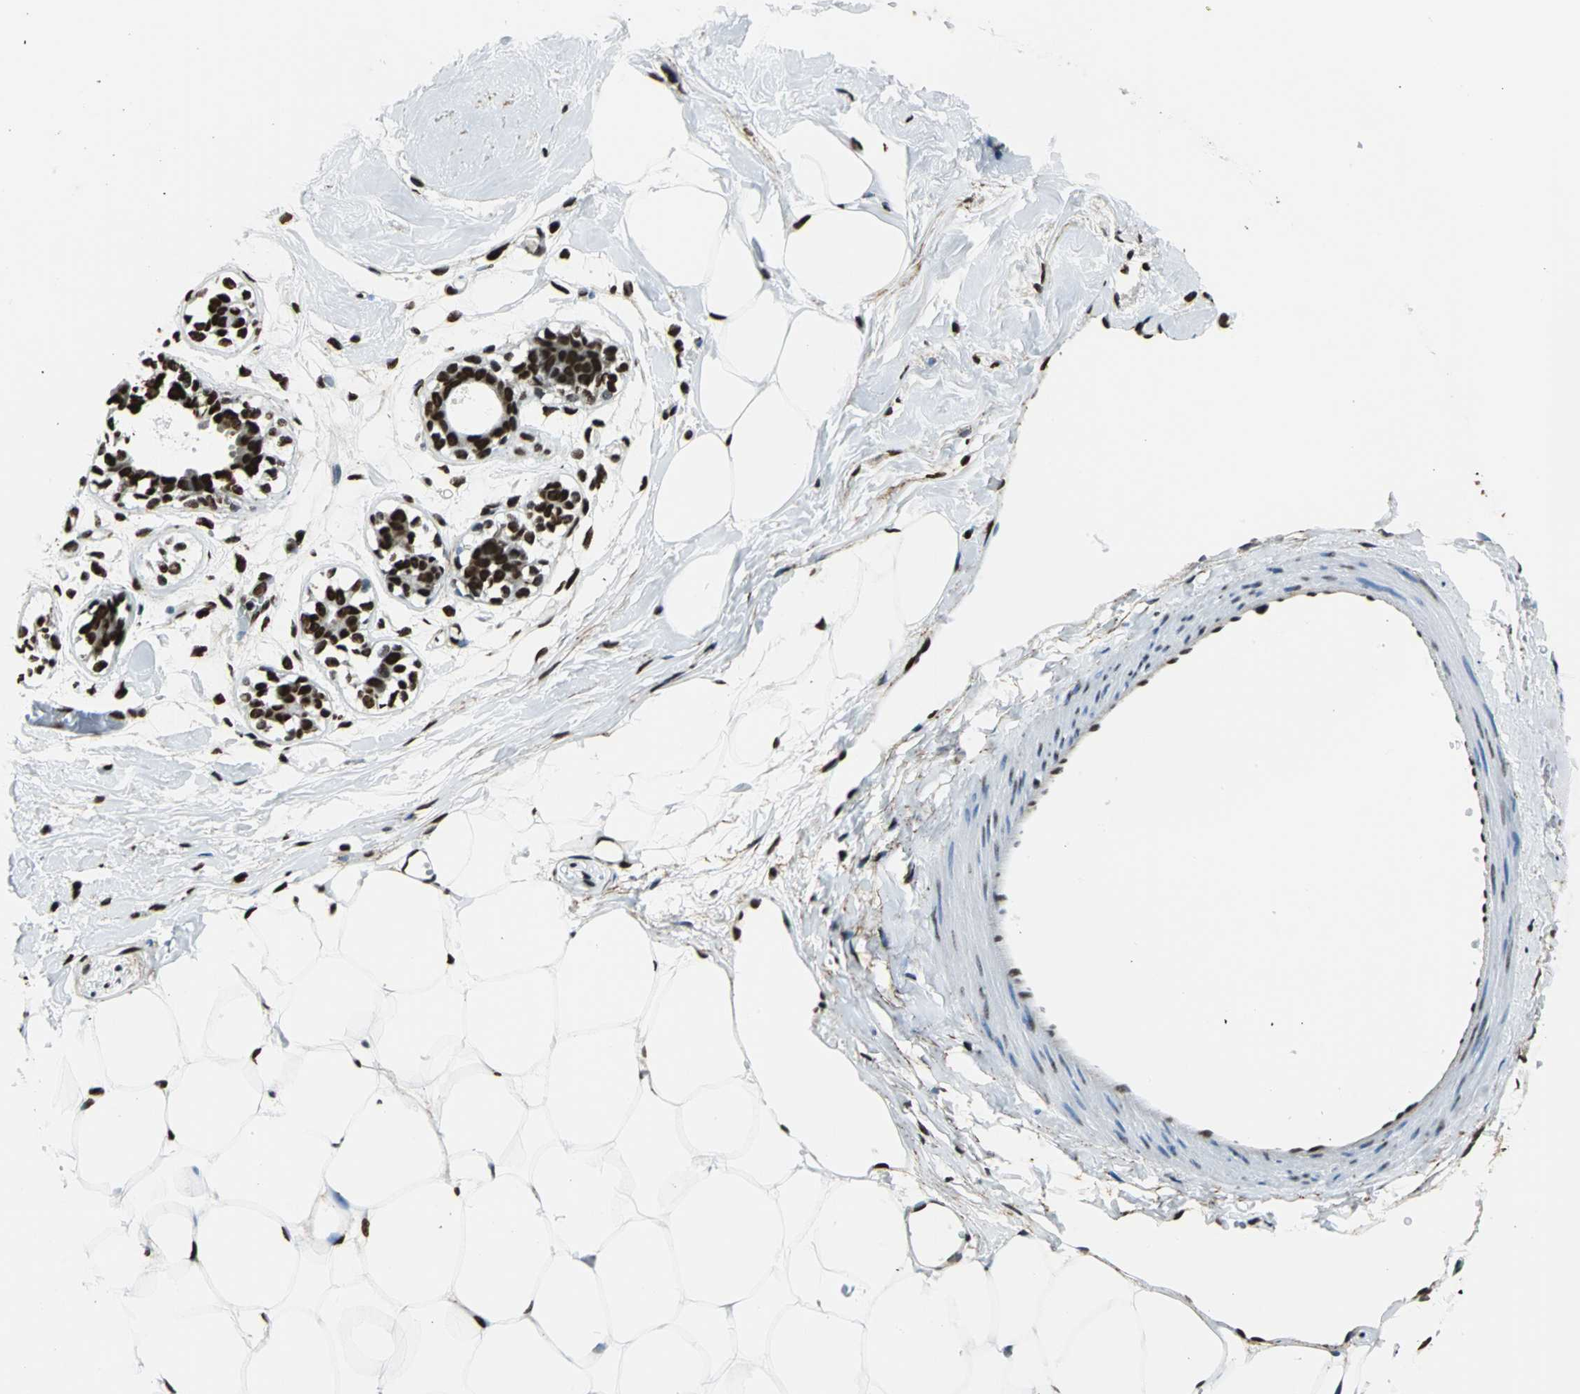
{"staining": {"intensity": "strong", "quantity": "25%-75%", "location": "nuclear"}, "tissue": "breast", "cell_type": "Adipocytes", "image_type": "normal", "snomed": [{"axis": "morphology", "description": "Normal tissue, NOS"}, {"axis": "topography", "description": "Breast"}, {"axis": "topography", "description": "Adipose tissue"}], "caption": "Human breast stained with a brown dye demonstrates strong nuclear positive positivity in approximately 25%-75% of adipocytes.", "gene": "APEX1", "patient": {"sex": "female", "age": 25}}